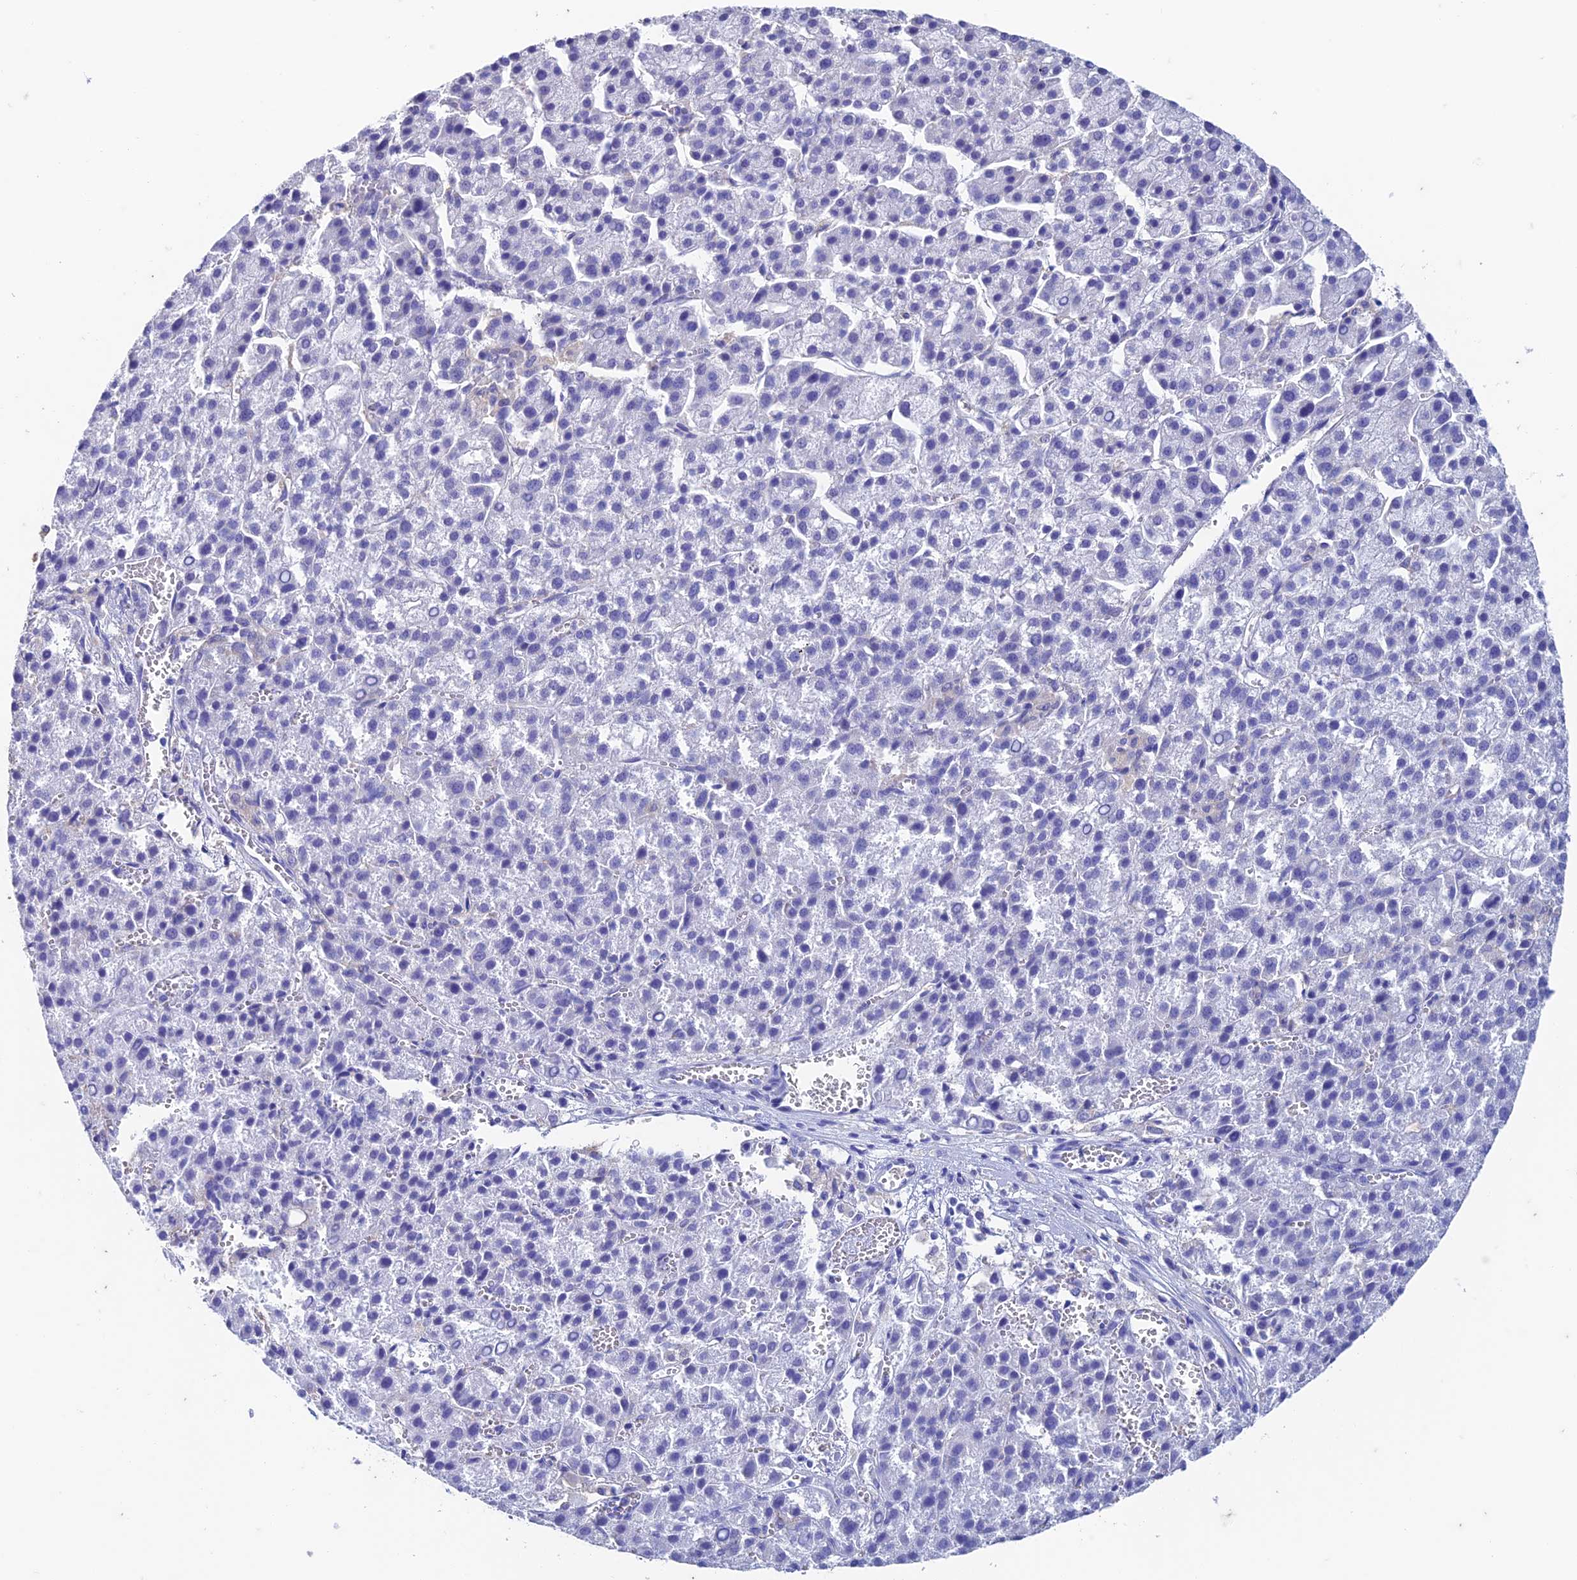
{"staining": {"intensity": "negative", "quantity": "none", "location": "none"}, "tissue": "liver cancer", "cell_type": "Tumor cells", "image_type": "cancer", "snomed": [{"axis": "morphology", "description": "Carcinoma, Hepatocellular, NOS"}, {"axis": "topography", "description": "Liver"}], "caption": "This is an immunohistochemistry (IHC) histopathology image of hepatocellular carcinoma (liver). There is no positivity in tumor cells.", "gene": "FGF7", "patient": {"sex": "female", "age": 58}}